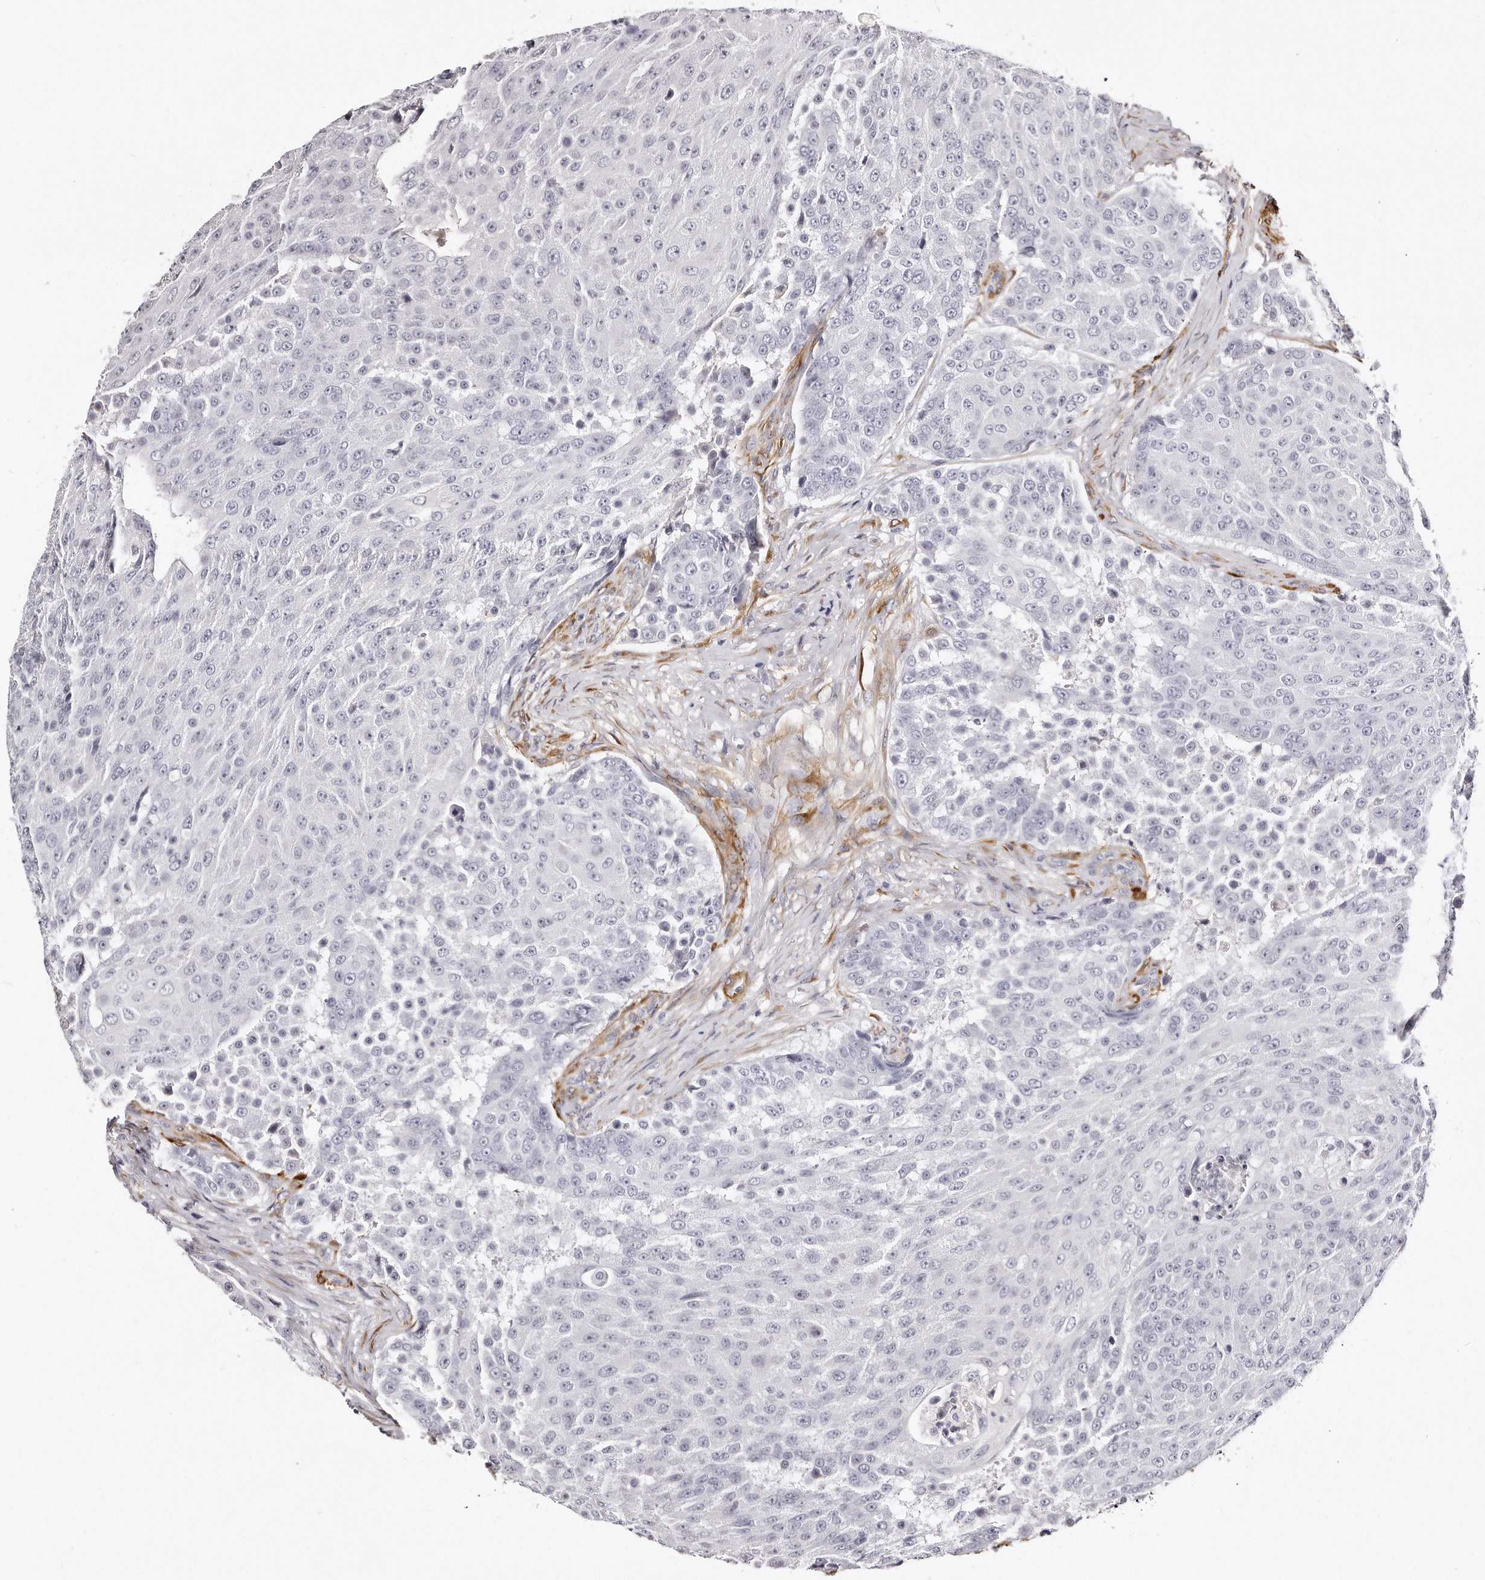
{"staining": {"intensity": "negative", "quantity": "none", "location": "none"}, "tissue": "urothelial cancer", "cell_type": "Tumor cells", "image_type": "cancer", "snomed": [{"axis": "morphology", "description": "Urothelial carcinoma, High grade"}, {"axis": "topography", "description": "Urinary bladder"}], "caption": "IHC histopathology image of human urothelial cancer stained for a protein (brown), which displays no expression in tumor cells.", "gene": "LMOD1", "patient": {"sex": "female", "age": 63}}